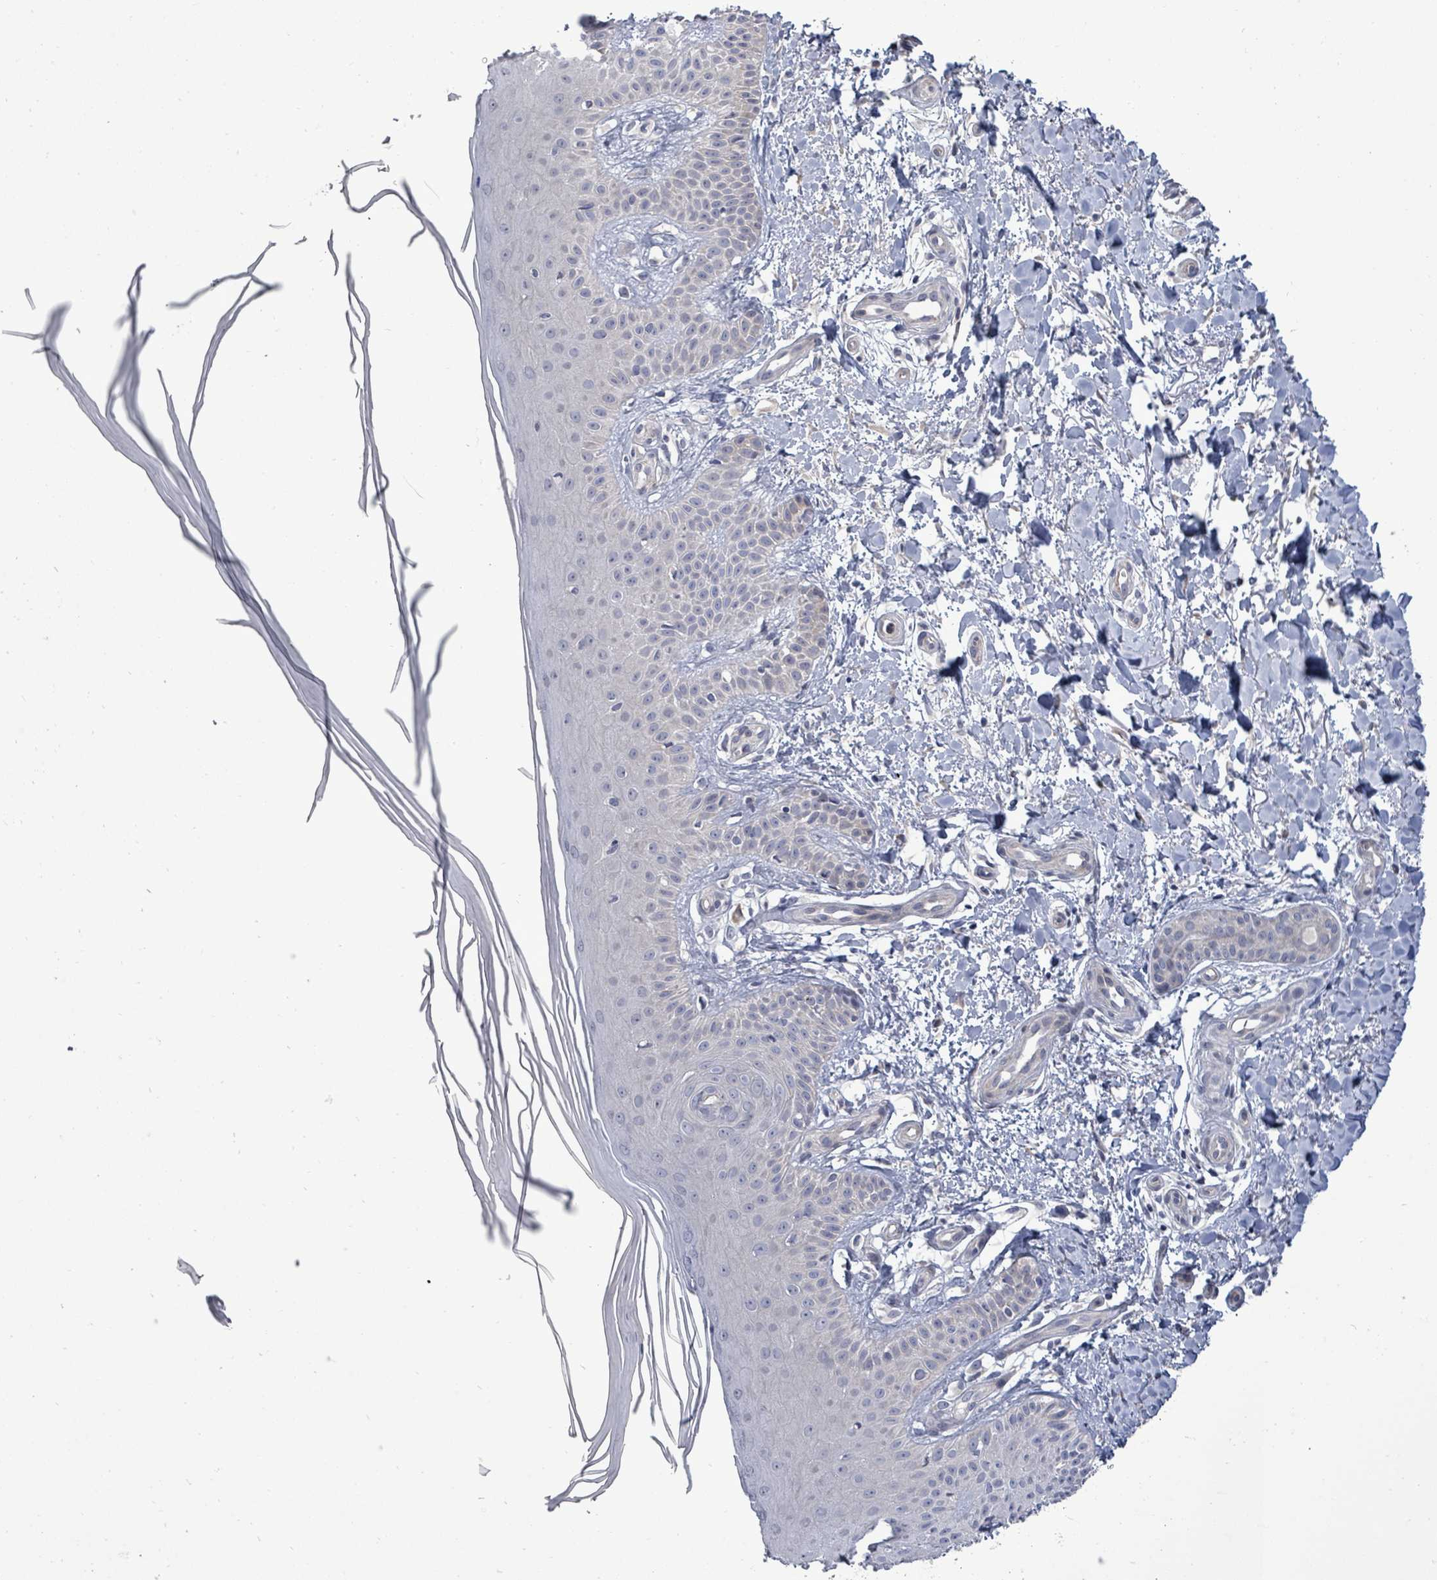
{"staining": {"intensity": "negative", "quantity": "none", "location": "none"}, "tissue": "skin", "cell_type": "Fibroblasts", "image_type": "normal", "snomed": [{"axis": "morphology", "description": "Normal tissue, NOS"}, {"axis": "topography", "description": "Skin"}], "caption": "DAB immunohistochemical staining of unremarkable human skin reveals no significant staining in fibroblasts.", "gene": "POMGNT2", "patient": {"sex": "male", "age": 81}}